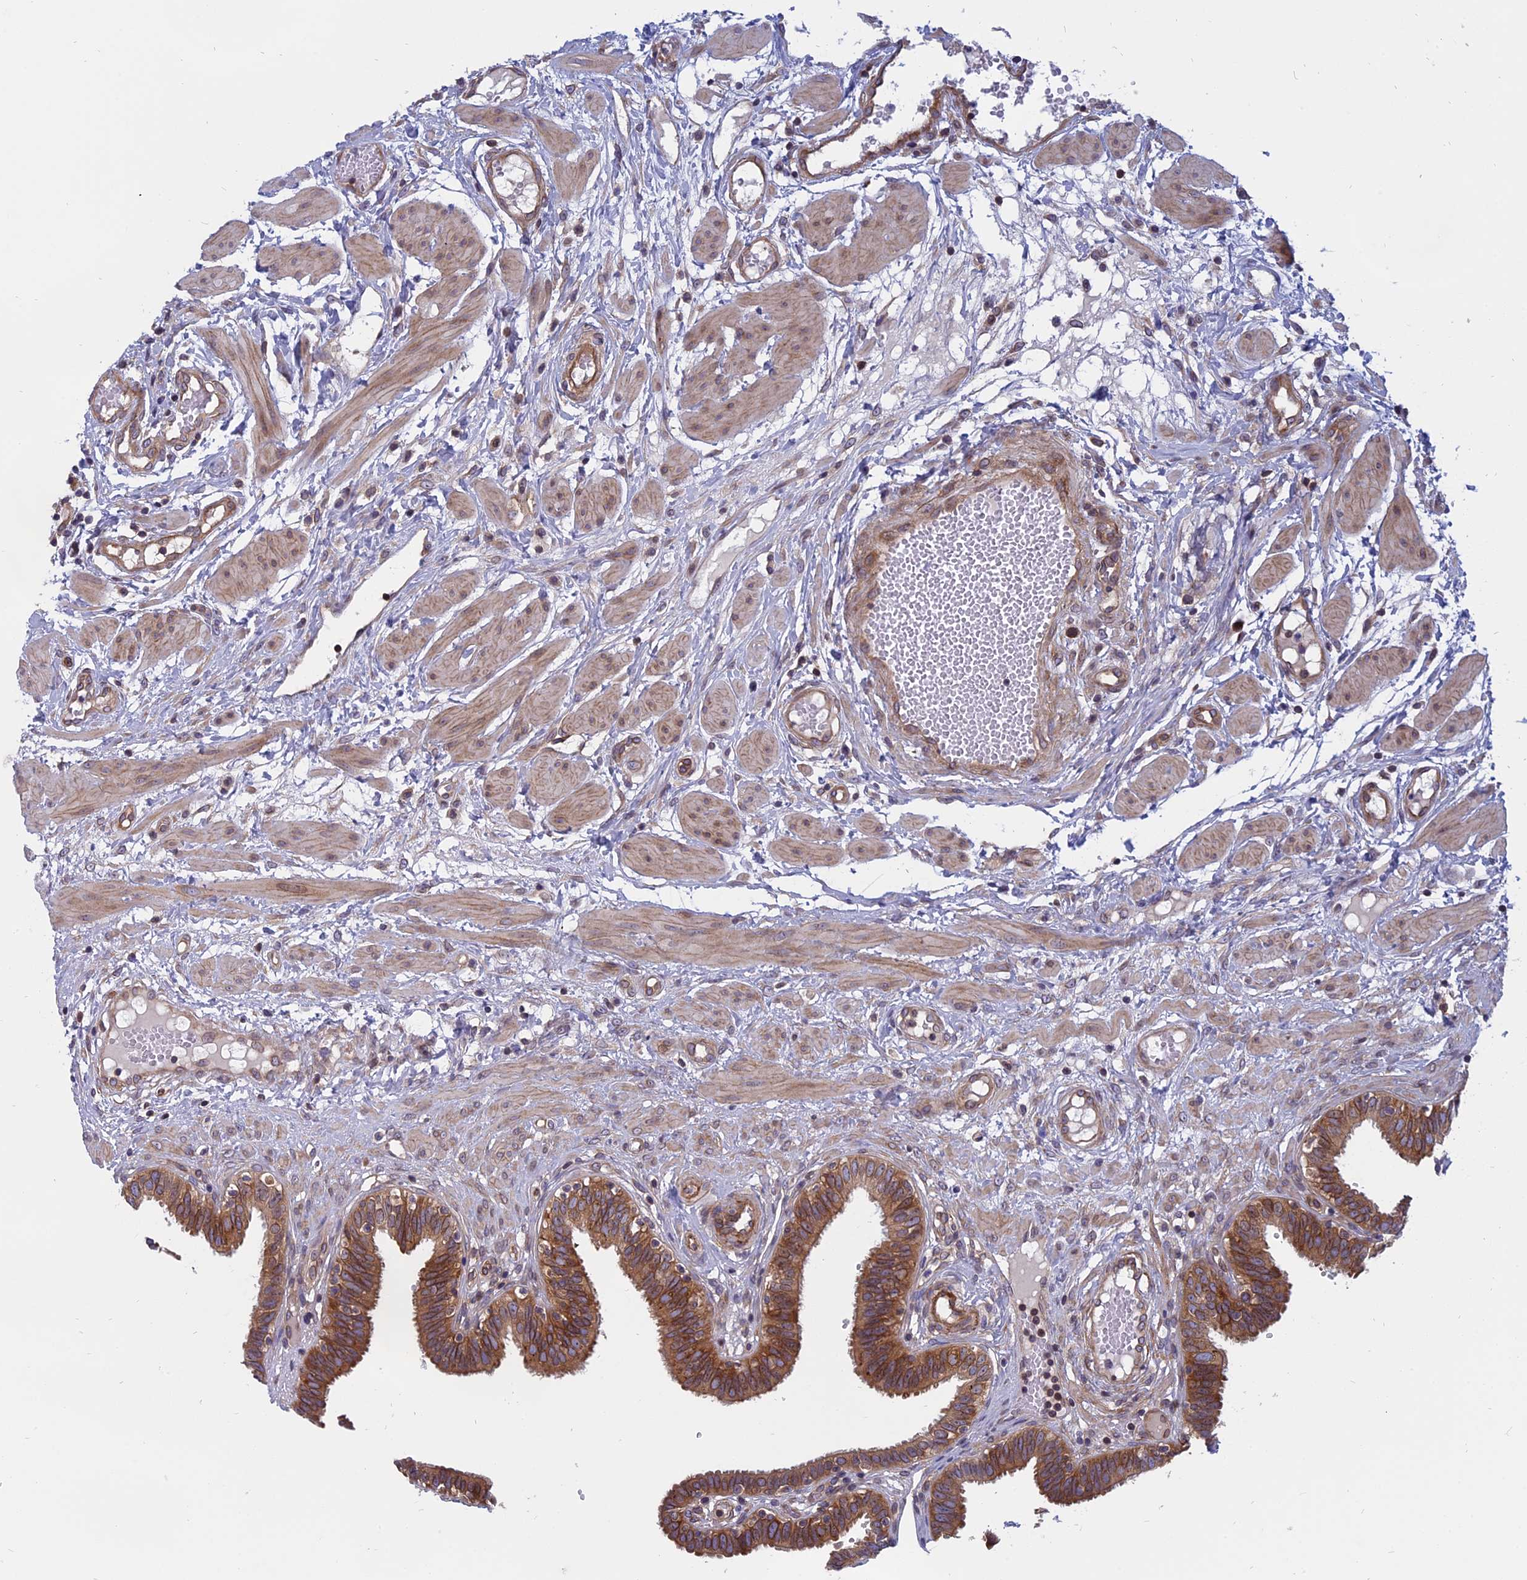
{"staining": {"intensity": "moderate", "quantity": ">75%", "location": "cytoplasmic/membranous"}, "tissue": "fallopian tube", "cell_type": "Glandular cells", "image_type": "normal", "snomed": [{"axis": "morphology", "description": "Normal tissue, NOS"}, {"axis": "topography", "description": "Fallopian tube"}, {"axis": "topography", "description": "Placenta"}], "caption": "Immunohistochemistry histopathology image of unremarkable fallopian tube: human fallopian tube stained using immunohistochemistry (IHC) demonstrates medium levels of moderate protein expression localized specifically in the cytoplasmic/membranous of glandular cells, appearing as a cytoplasmic/membranous brown color.", "gene": "NAA10", "patient": {"sex": "female", "age": 32}}